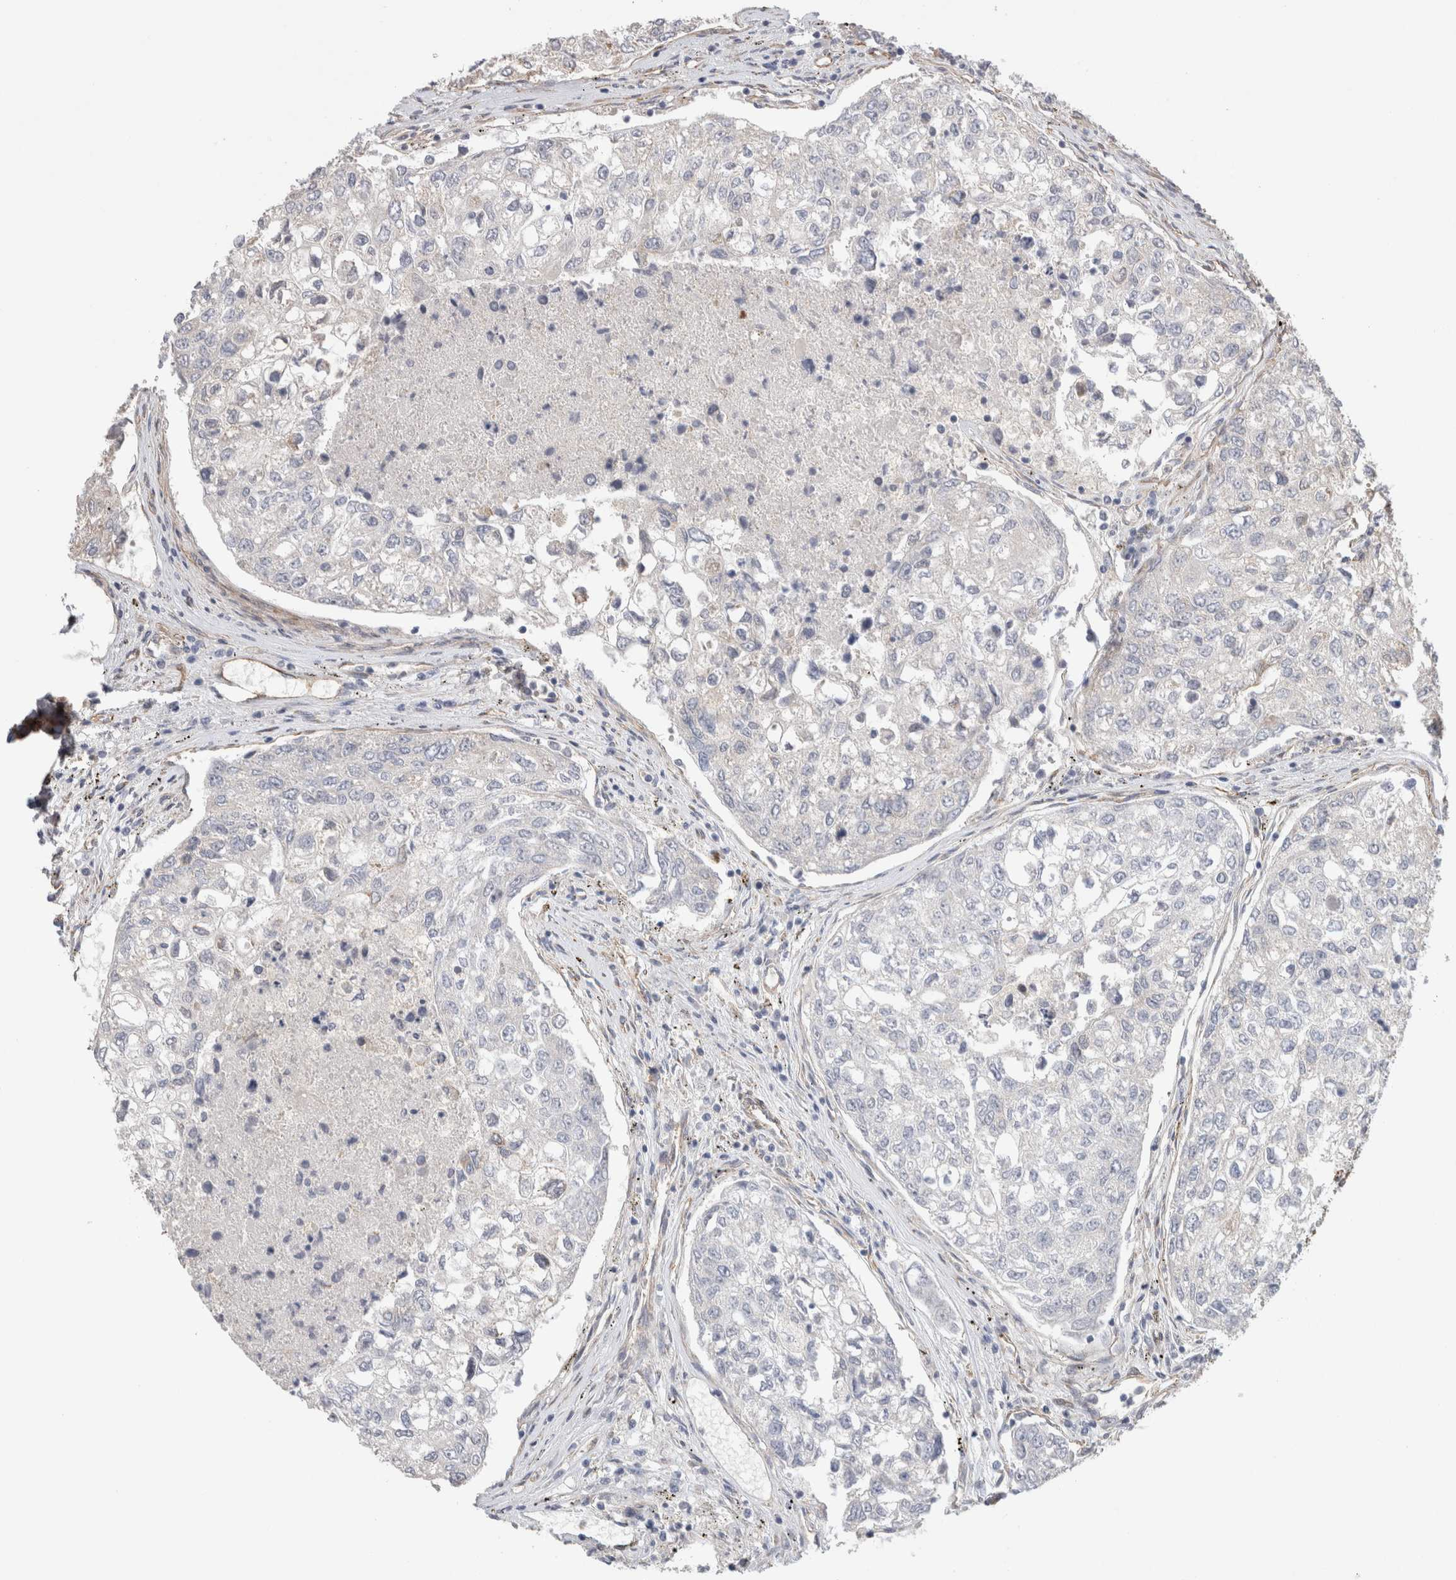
{"staining": {"intensity": "negative", "quantity": "none", "location": "none"}, "tissue": "urothelial cancer", "cell_type": "Tumor cells", "image_type": "cancer", "snomed": [{"axis": "morphology", "description": "Urothelial carcinoma, High grade"}, {"axis": "topography", "description": "Lymph node"}, {"axis": "topography", "description": "Urinary bladder"}], "caption": "DAB (3,3'-diaminobenzidine) immunohistochemical staining of urothelial cancer demonstrates no significant positivity in tumor cells. Brightfield microscopy of immunohistochemistry (IHC) stained with DAB (brown) and hematoxylin (blue), captured at high magnification.", "gene": "CAAP1", "patient": {"sex": "male", "age": 51}}